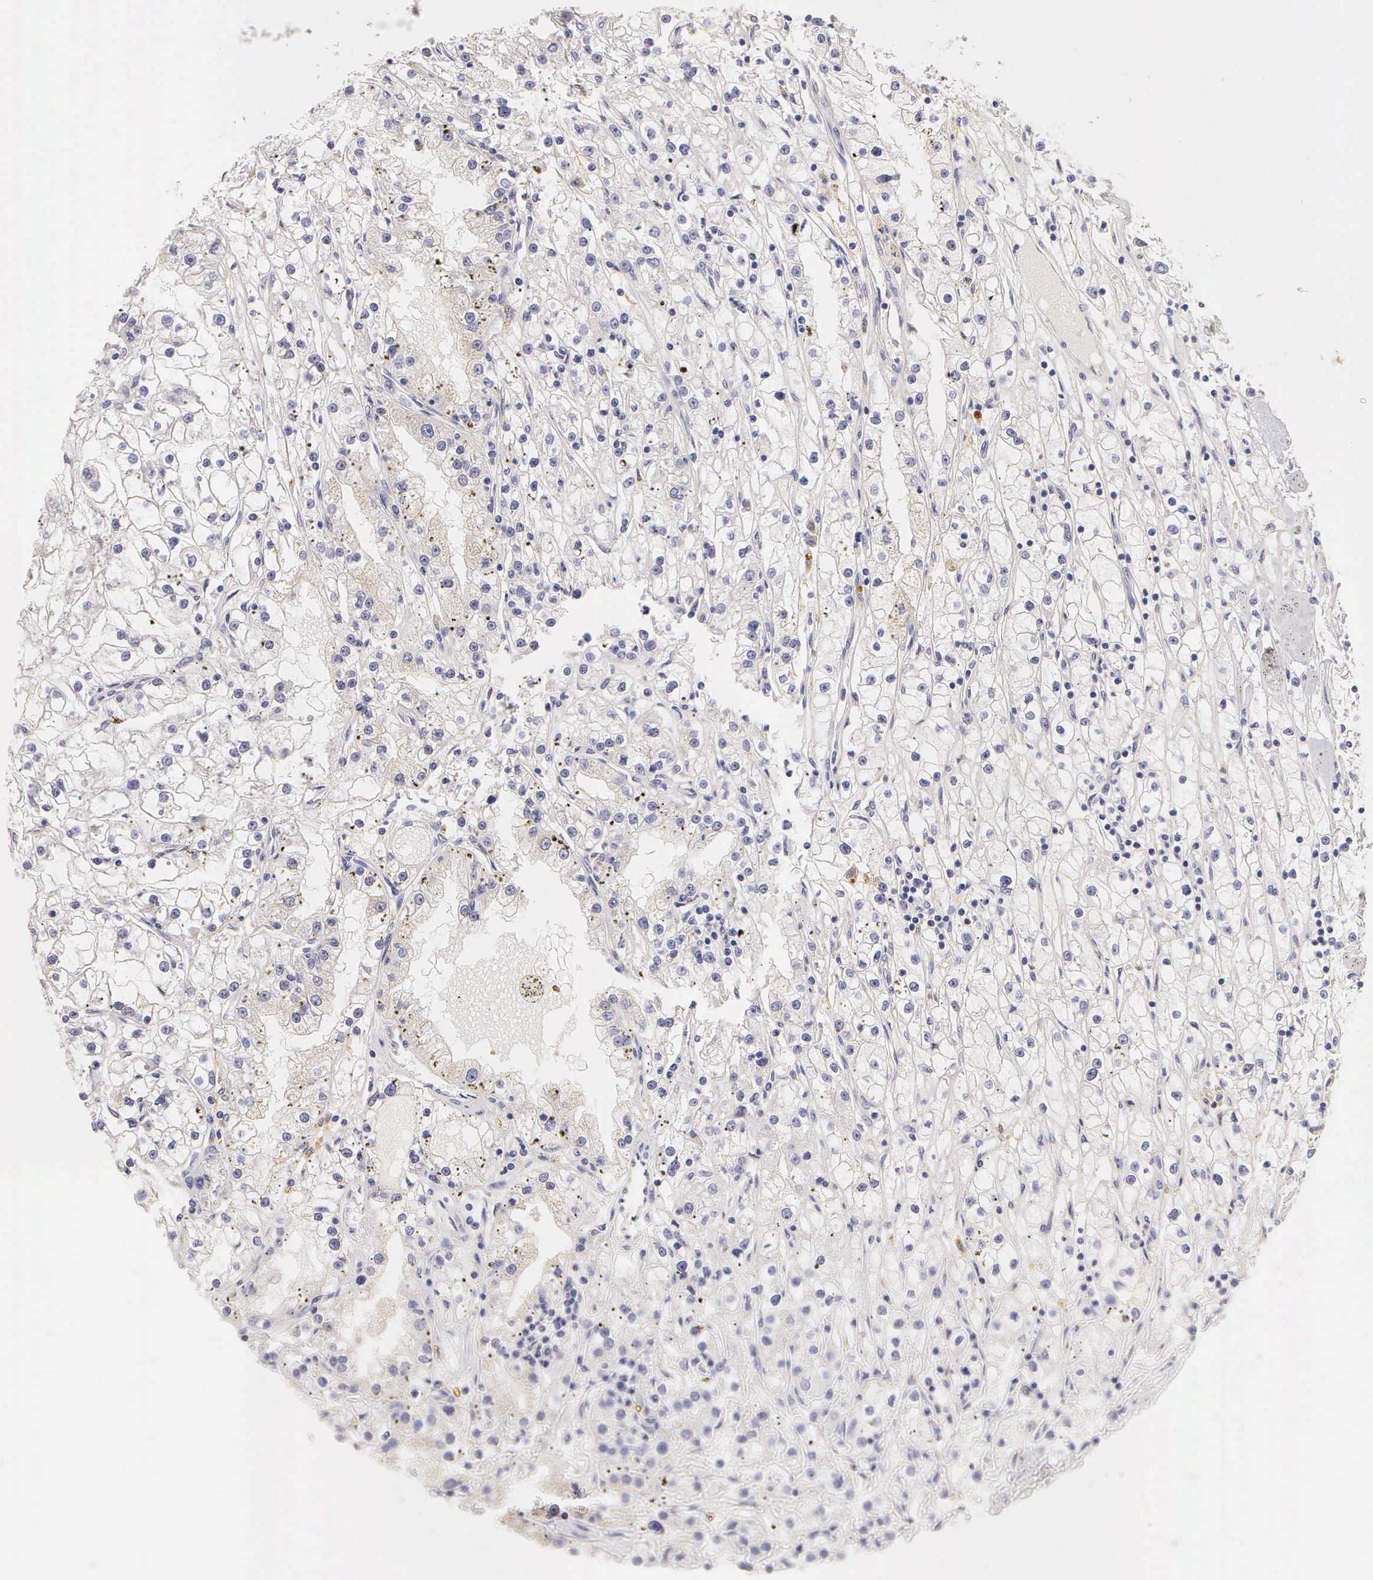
{"staining": {"intensity": "negative", "quantity": "none", "location": "none"}, "tissue": "renal cancer", "cell_type": "Tumor cells", "image_type": "cancer", "snomed": [{"axis": "morphology", "description": "Adenocarcinoma, NOS"}, {"axis": "topography", "description": "Kidney"}], "caption": "Tumor cells show no significant protein staining in renal adenocarcinoma.", "gene": "ESR1", "patient": {"sex": "male", "age": 56}}